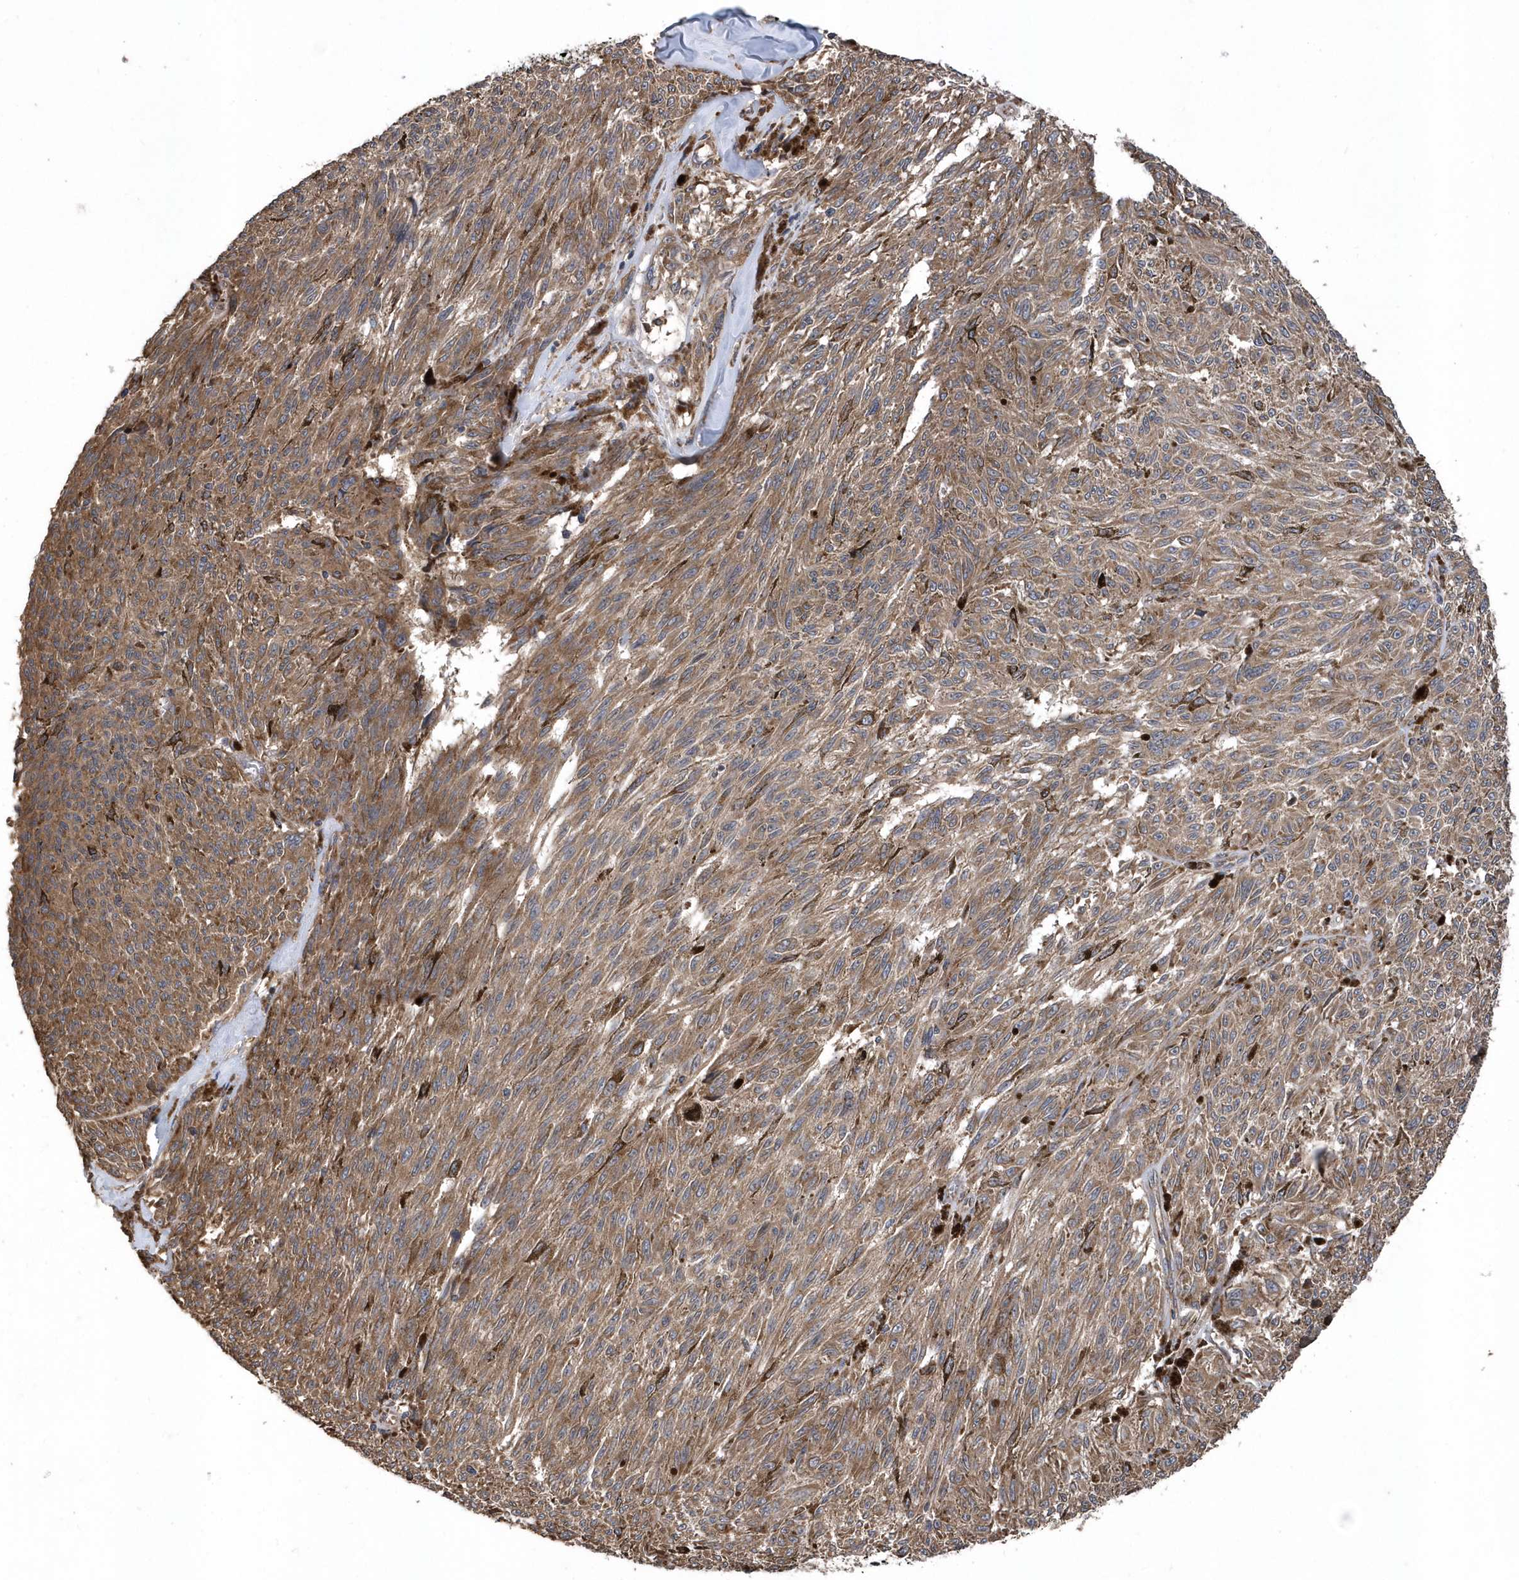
{"staining": {"intensity": "moderate", "quantity": ">75%", "location": "cytoplasmic/membranous"}, "tissue": "melanoma", "cell_type": "Tumor cells", "image_type": "cancer", "snomed": [{"axis": "morphology", "description": "Malignant melanoma, NOS"}, {"axis": "topography", "description": "Skin"}], "caption": "Malignant melanoma stained with a protein marker demonstrates moderate staining in tumor cells.", "gene": "WASHC5", "patient": {"sex": "female", "age": 72}}